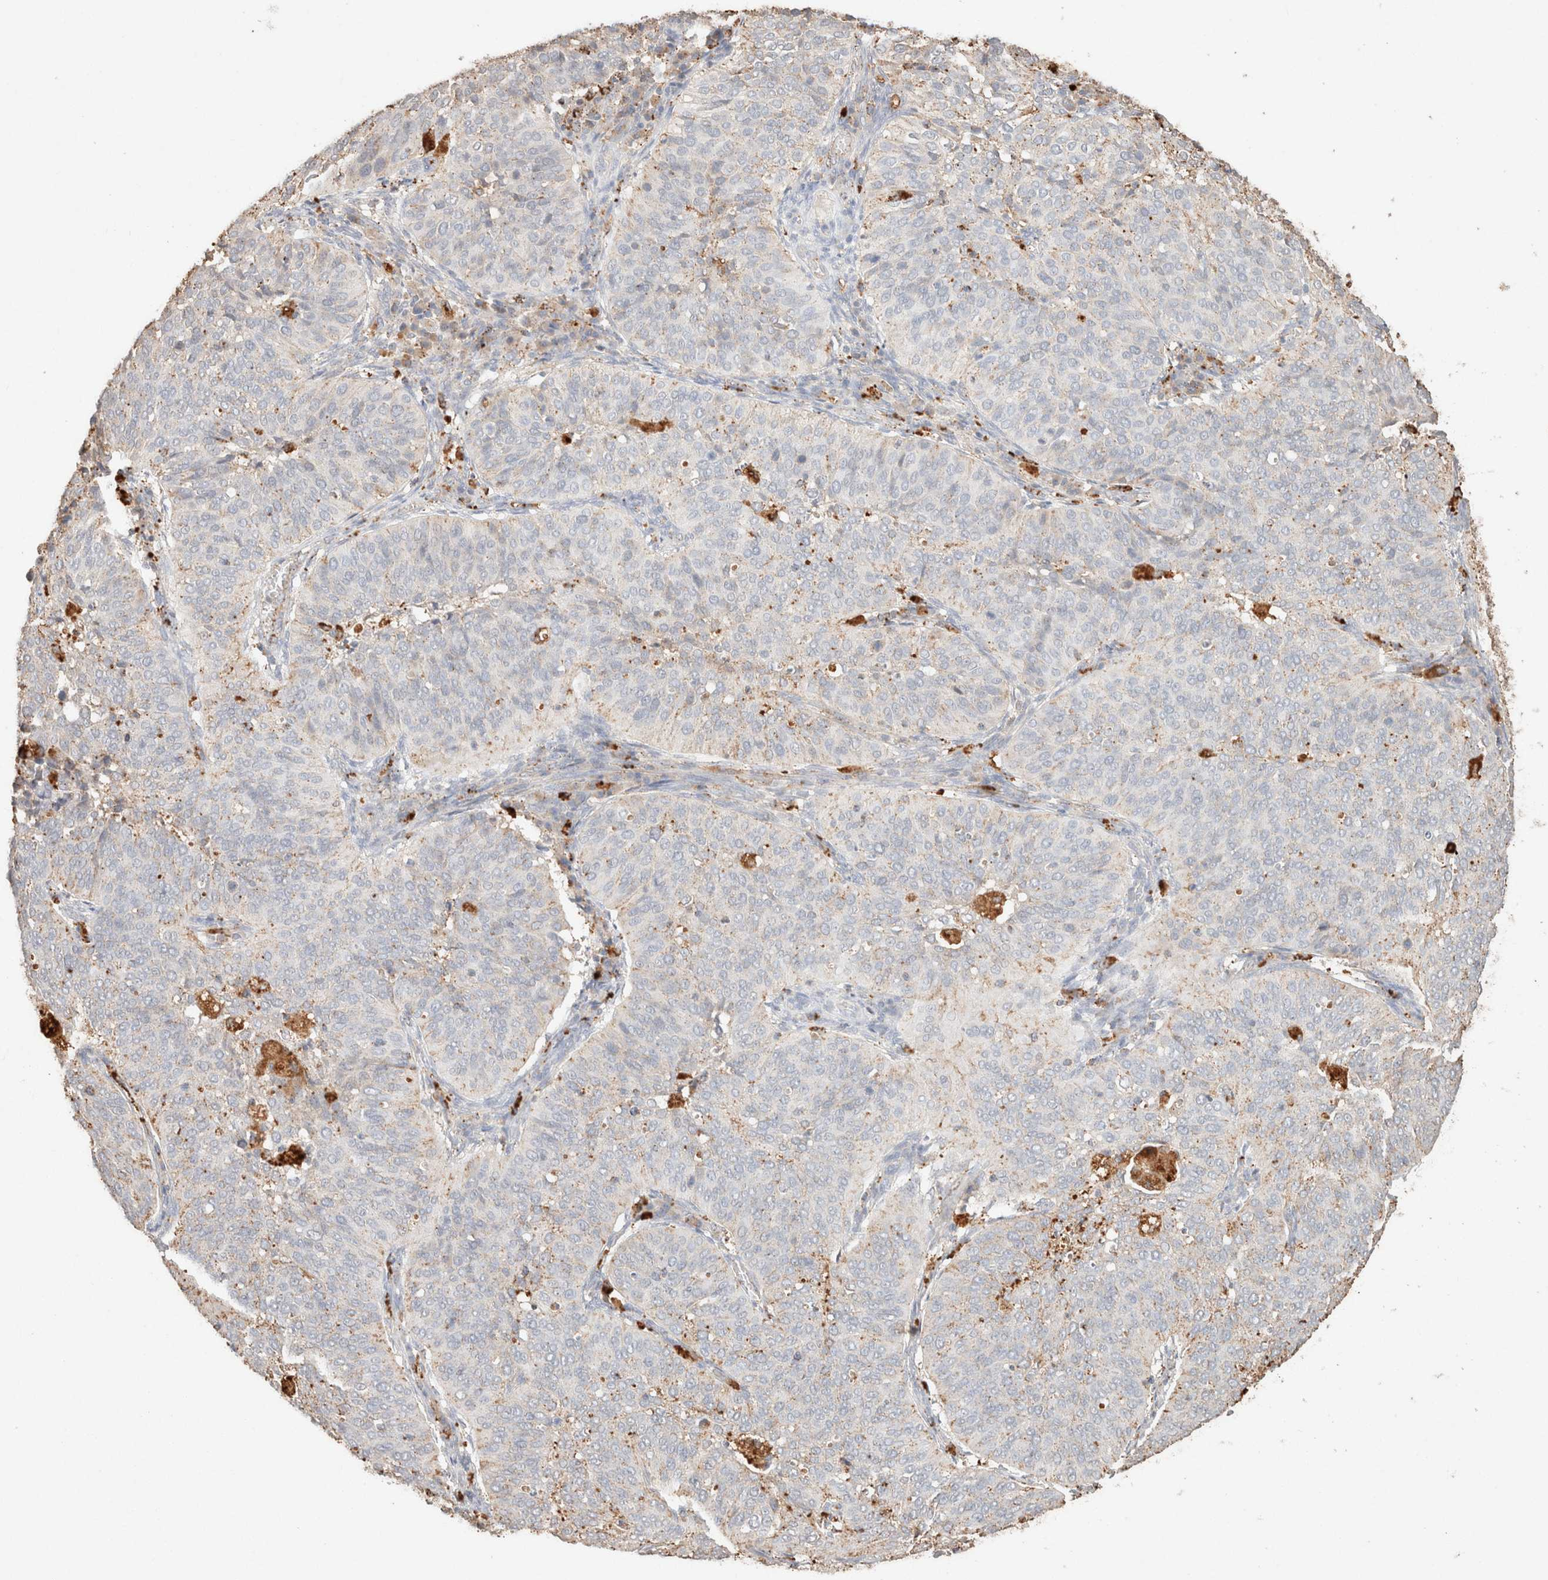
{"staining": {"intensity": "weak", "quantity": "25%-75%", "location": "cytoplasmic/membranous"}, "tissue": "cervical cancer", "cell_type": "Tumor cells", "image_type": "cancer", "snomed": [{"axis": "morphology", "description": "Normal tissue, NOS"}, {"axis": "morphology", "description": "Squamous cell carcinoma, NOS"}, {"axis": "topography", "description": "Cervix"}], "caption": "High-power microscopy captured an immunohistochemistry micrograph of cervical cancer, revealing weak cytoplasmic/membranous staining in approximately 25%-75% of tumor cells.", "gene": "CTSC", "patient": {"sex": "female", "age": 39}}